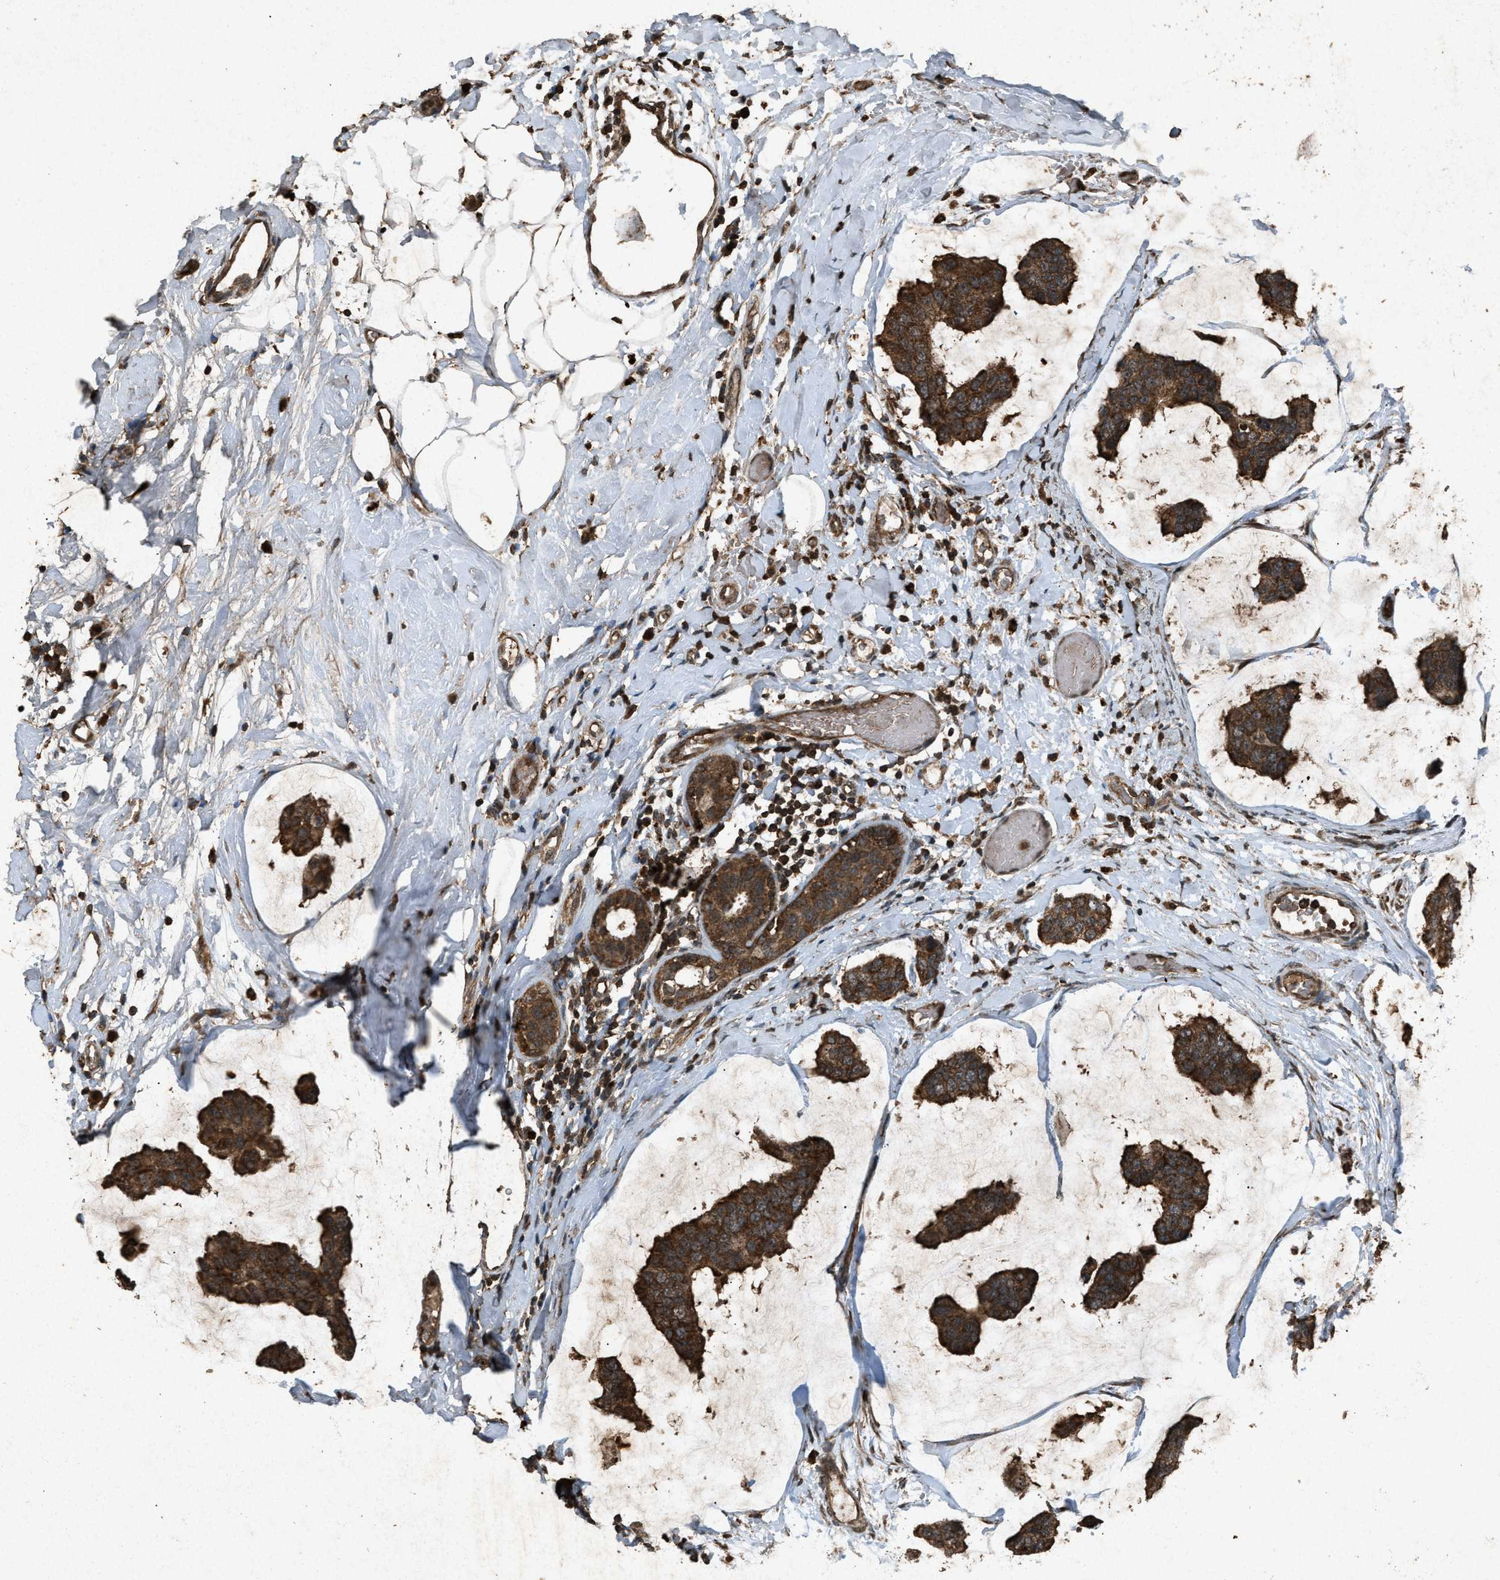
{"staining": {"intensity": "strong", "quantity": ">75%", "location": "cytoplasmic/membranous"}, "tissue": "breast cancer", "cell_type": "Tumor cells", "image_type": "cancer", "snomed": [{"axis": "morphology", "description": "Normal tissue, NOS"}, {"axis": "morphology", "description": "Duct carcinoma"}, {"axis": "topography", "description": "Breast"}], "caption": "Strong cytoplasmic/membranous expression for a protein is identified in about >75% of tumor cells of breast invasive ductal carcinoma using immunohistochemistry (IHC).", "gene": "OAS1", "patient": {"sex": "female", "age": 50}}